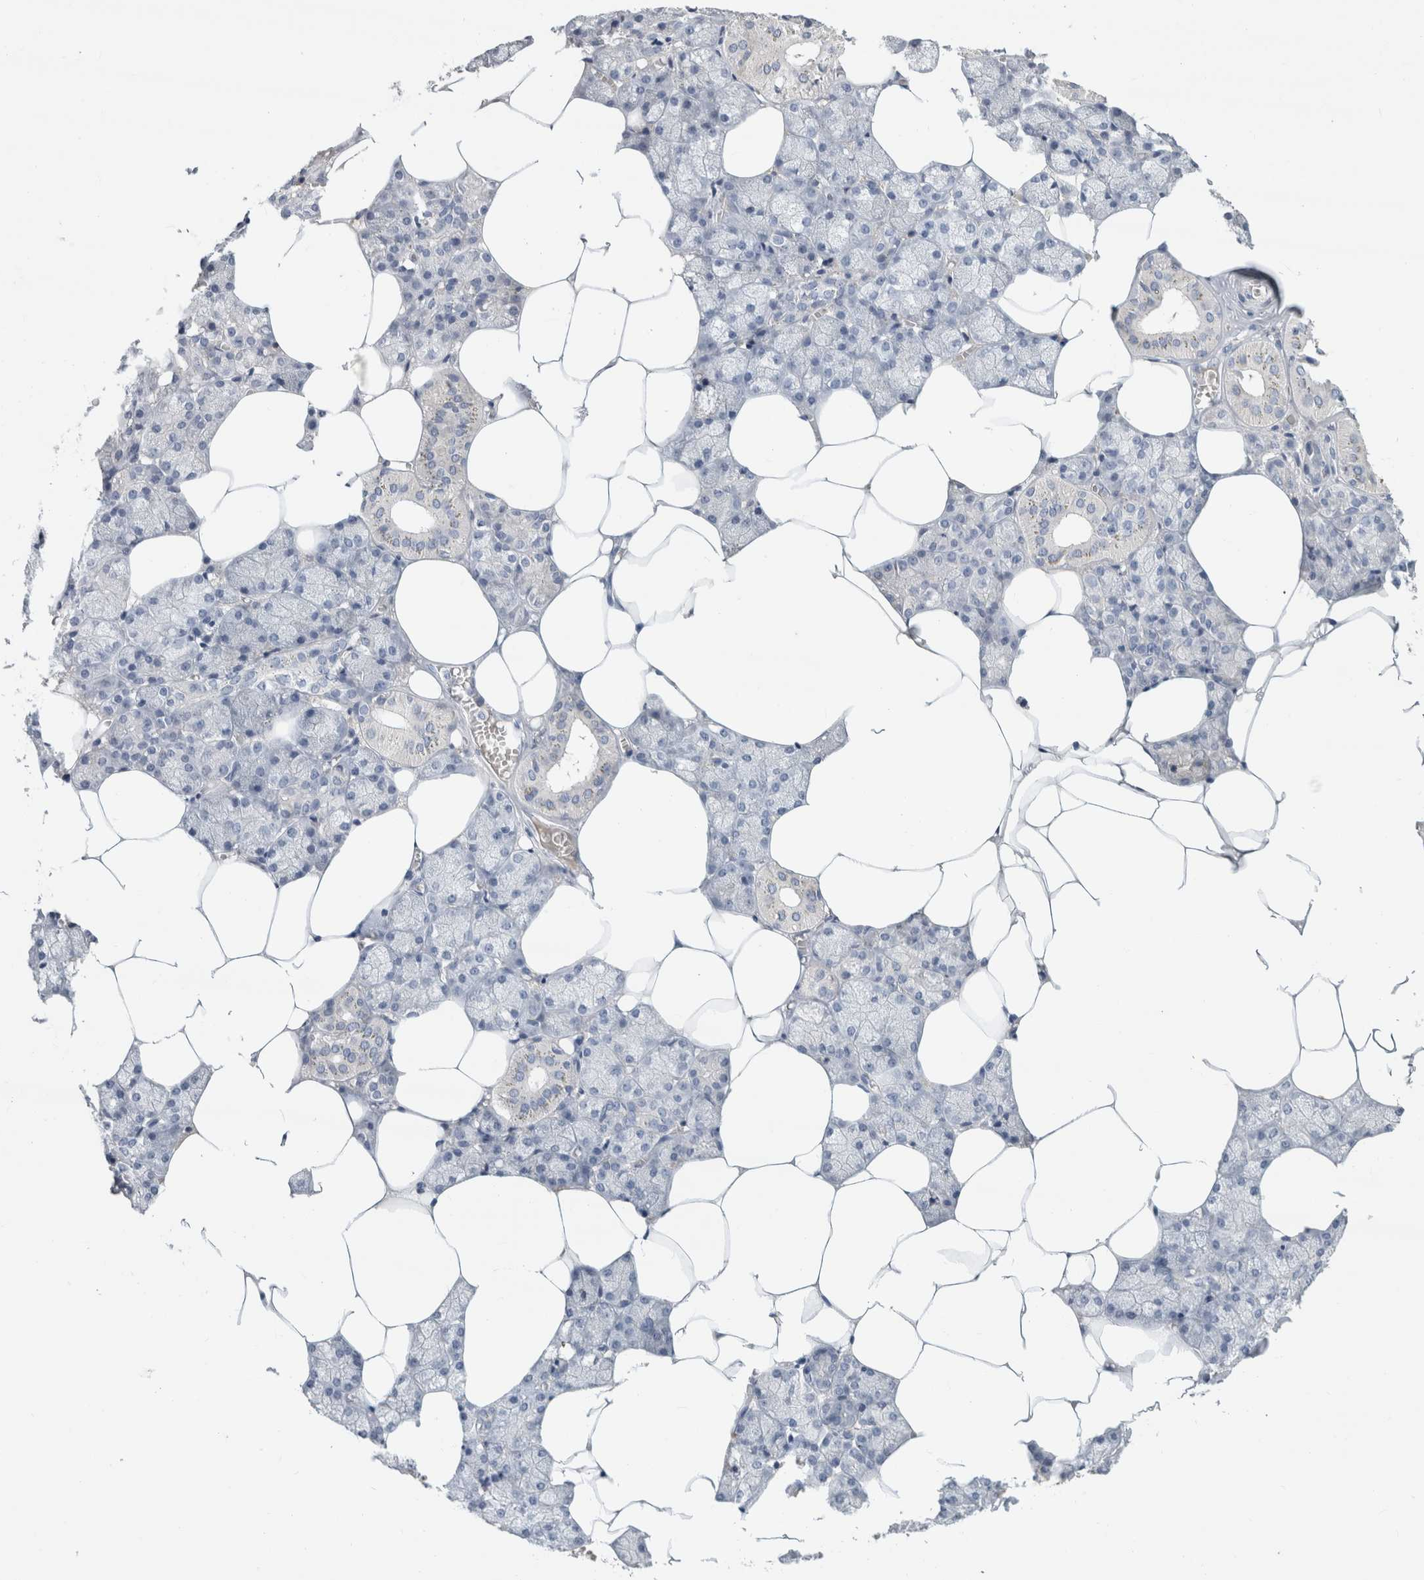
{"staining": {"intensity": "negative", "quantity": "none", "location": "none"}, "tissue": "salivary gland", "cell_type": "Glandular cells", "image_type": "normal", "snomed": [{"axis": "morphology", "description": "Normal tissue, NOS"}, {"axis": "topography", "description": "Salivary gland"}], "caption": "An immunohistochemistry micrograph of unremarkable salivary gland is shown. There is no staining in glandular cells of salivary gland.", "gene": "SCGB1A1", "patient": {"sex": "male", "age": 62}}